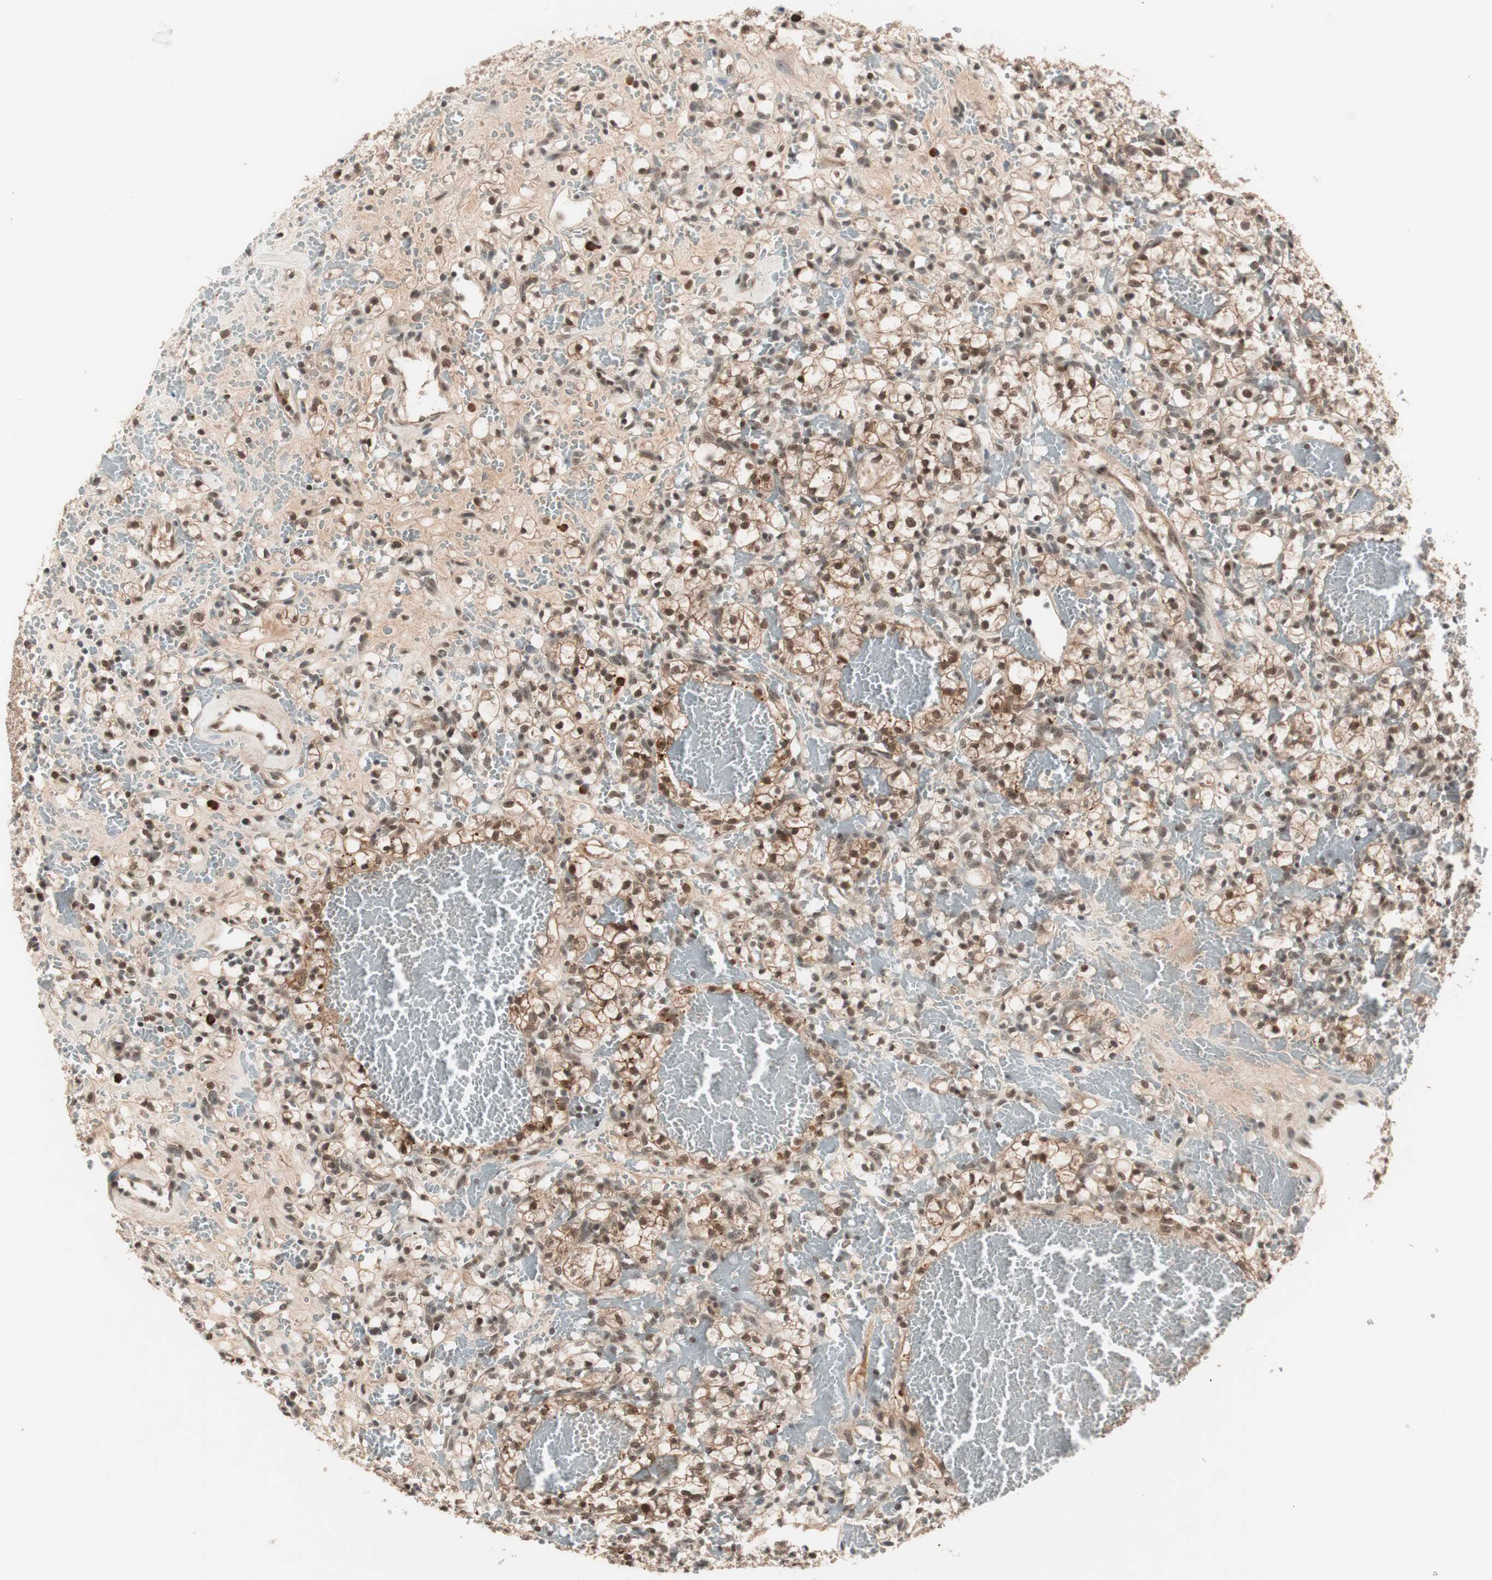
{"staining": {"intensity": "moderate", "quantity": ">75%", "location": "cytoplasmic/membranous,nuclear"}, "tissue": "renal cancer", "cell_type": "Tumor cells", "image_type": "cancer", "snomed": [{"axis": "morphology", "description": "Adenocarcinoma, NOS"}, {"axis": "topography", "description": "Kidney"}], "caption": "This micrograph shows immunohistochemistry staining of renal cancer, with medium moderate cytoplasmic/membranous and nuclear positivity in about >75% of tumor cells.", "gene": "NFRKB", "patient": {"sex": "female", "age": 60}}